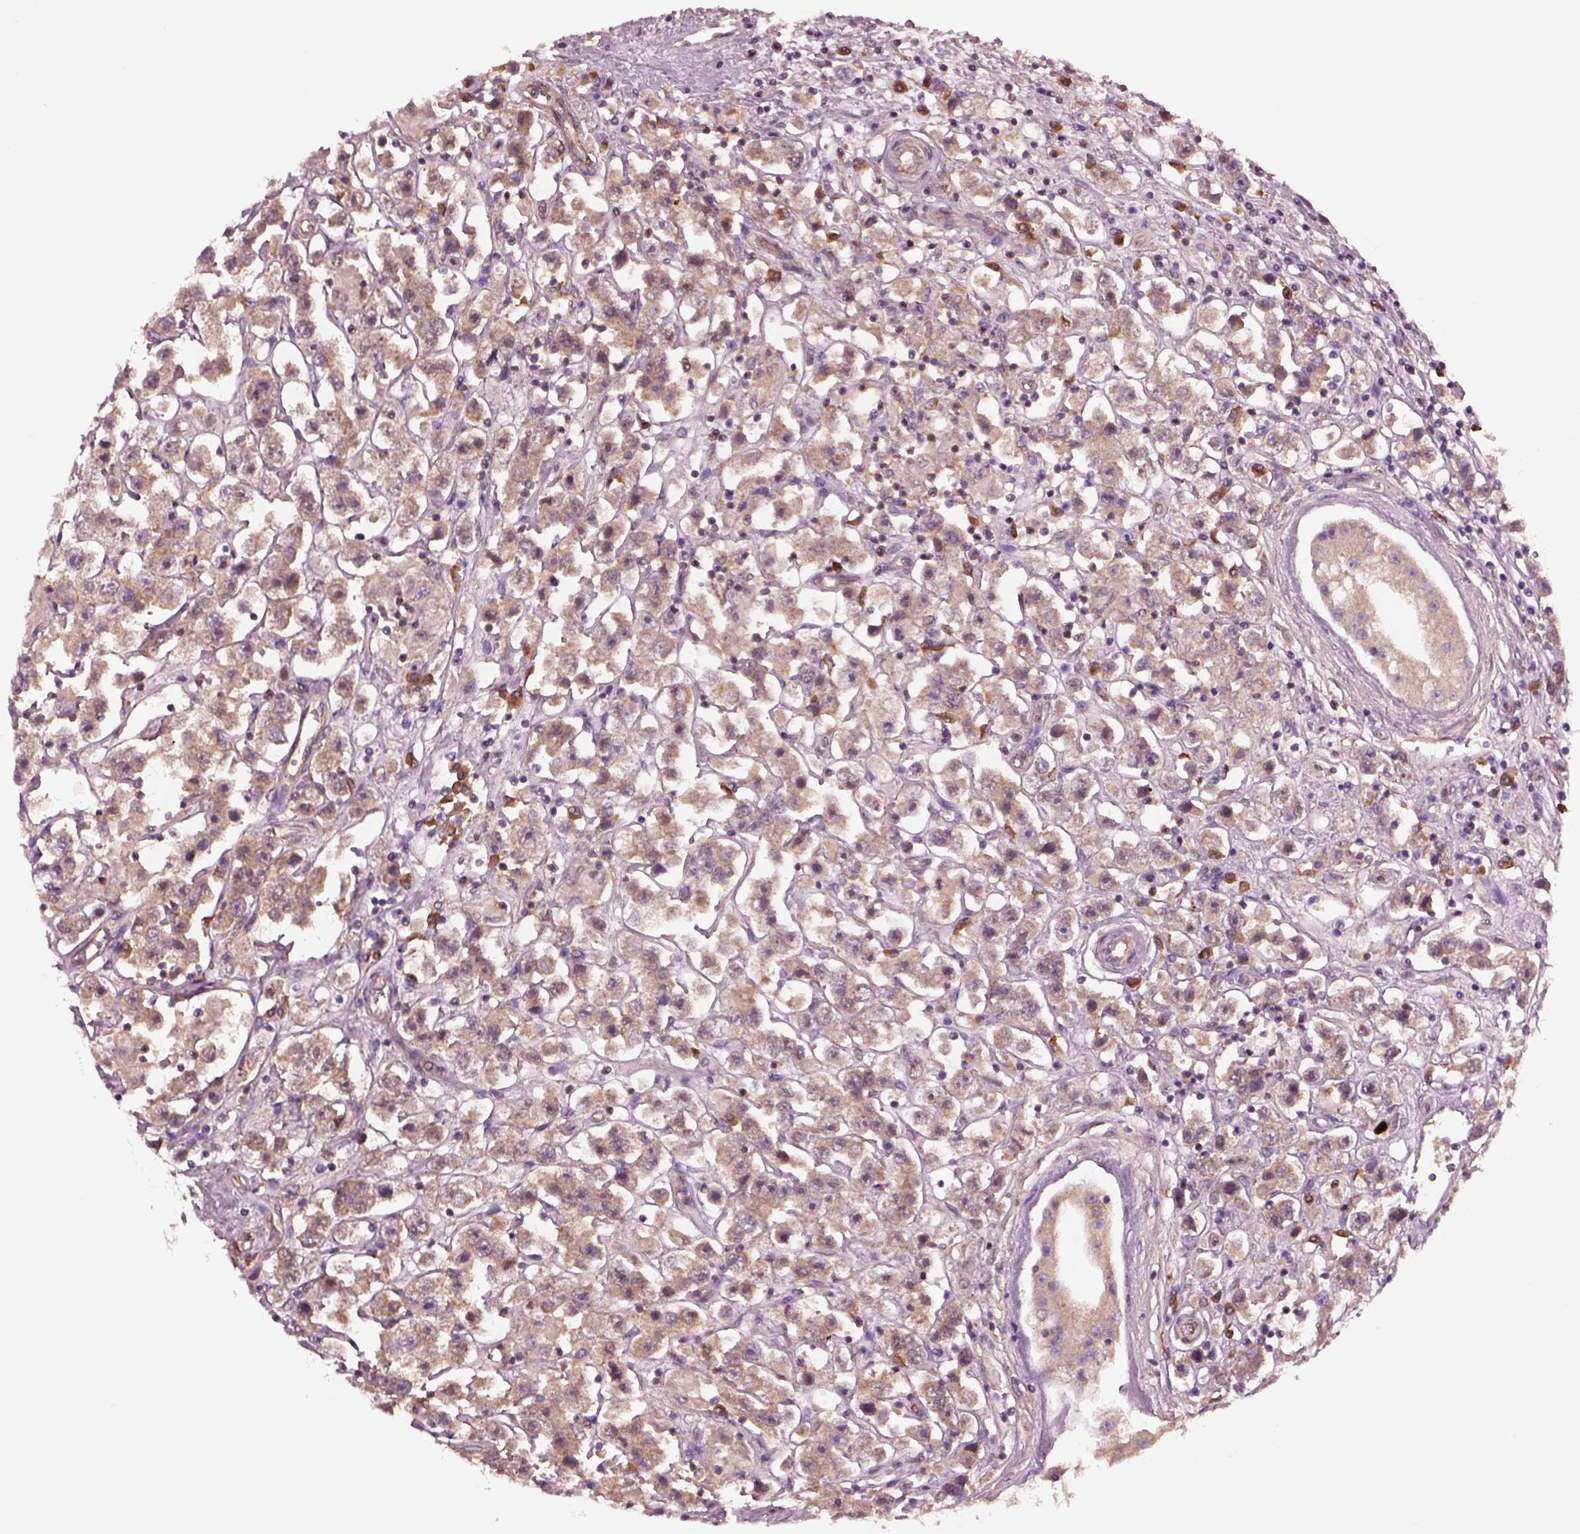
{"staining": {"intensity": "weak", "quantity": "25%-75%", "location": "cytoplasmic/membranous"}, "tissue": "testis cancer", "cell_type": "Tumor cells", "image_type": "cancer", "snomed": [{"axis": "morphology", "description": "Seminoma, NOS"}, {"axis": "topography", "description": "Testis"}], "caption": "Immunohistochemical staining of testis cancer (seminoma) demonstrates low levels of weak cytoplasmic/membranous protein expression in approximately 25%-75% of tumor cells. Nuclei are stained in blue.", "gene": "HTR1B", "patient": {"sex": "male", "age": 45}}